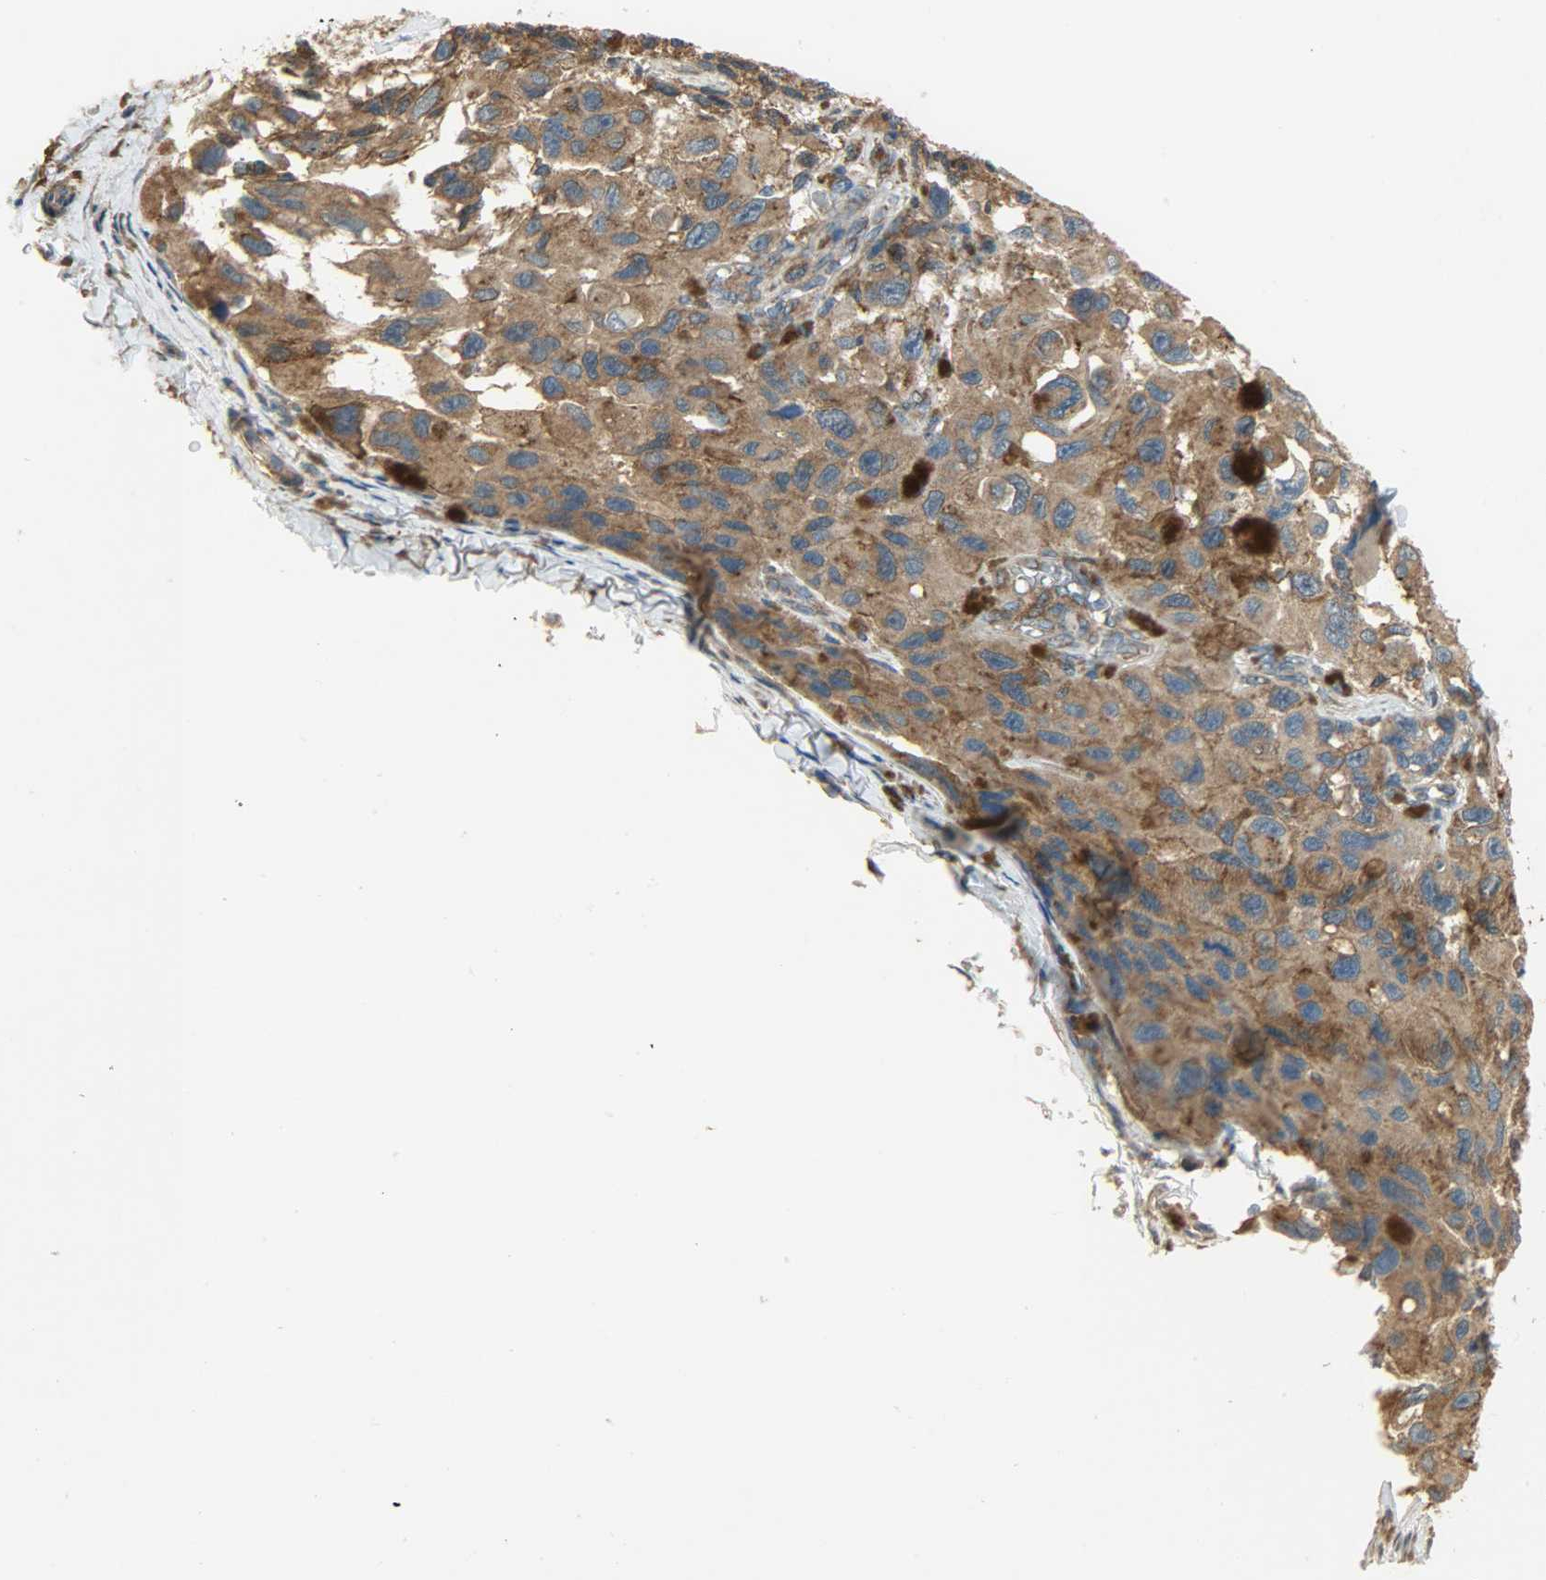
{"staining": {"intensity": "strong", "quantity": ">75%", "location": "cytoplasmic/membranous"}, "tissue": "melanoma", "cell_type": "Tumor cells", "image_type": "cancer", "snomed": [{"axis": "morphology", "description": "Malignant melanoma, NOS"}, {"axis": "topography", "description": "Skin"}], "caption": "A high amount of strong cytoplasmic/membranous positivity is appreciated in approximately >75% of tumor cells in melanoma tissue.", "gene": "C1orf198", "patient": {"sex": "female", "age": 73}}